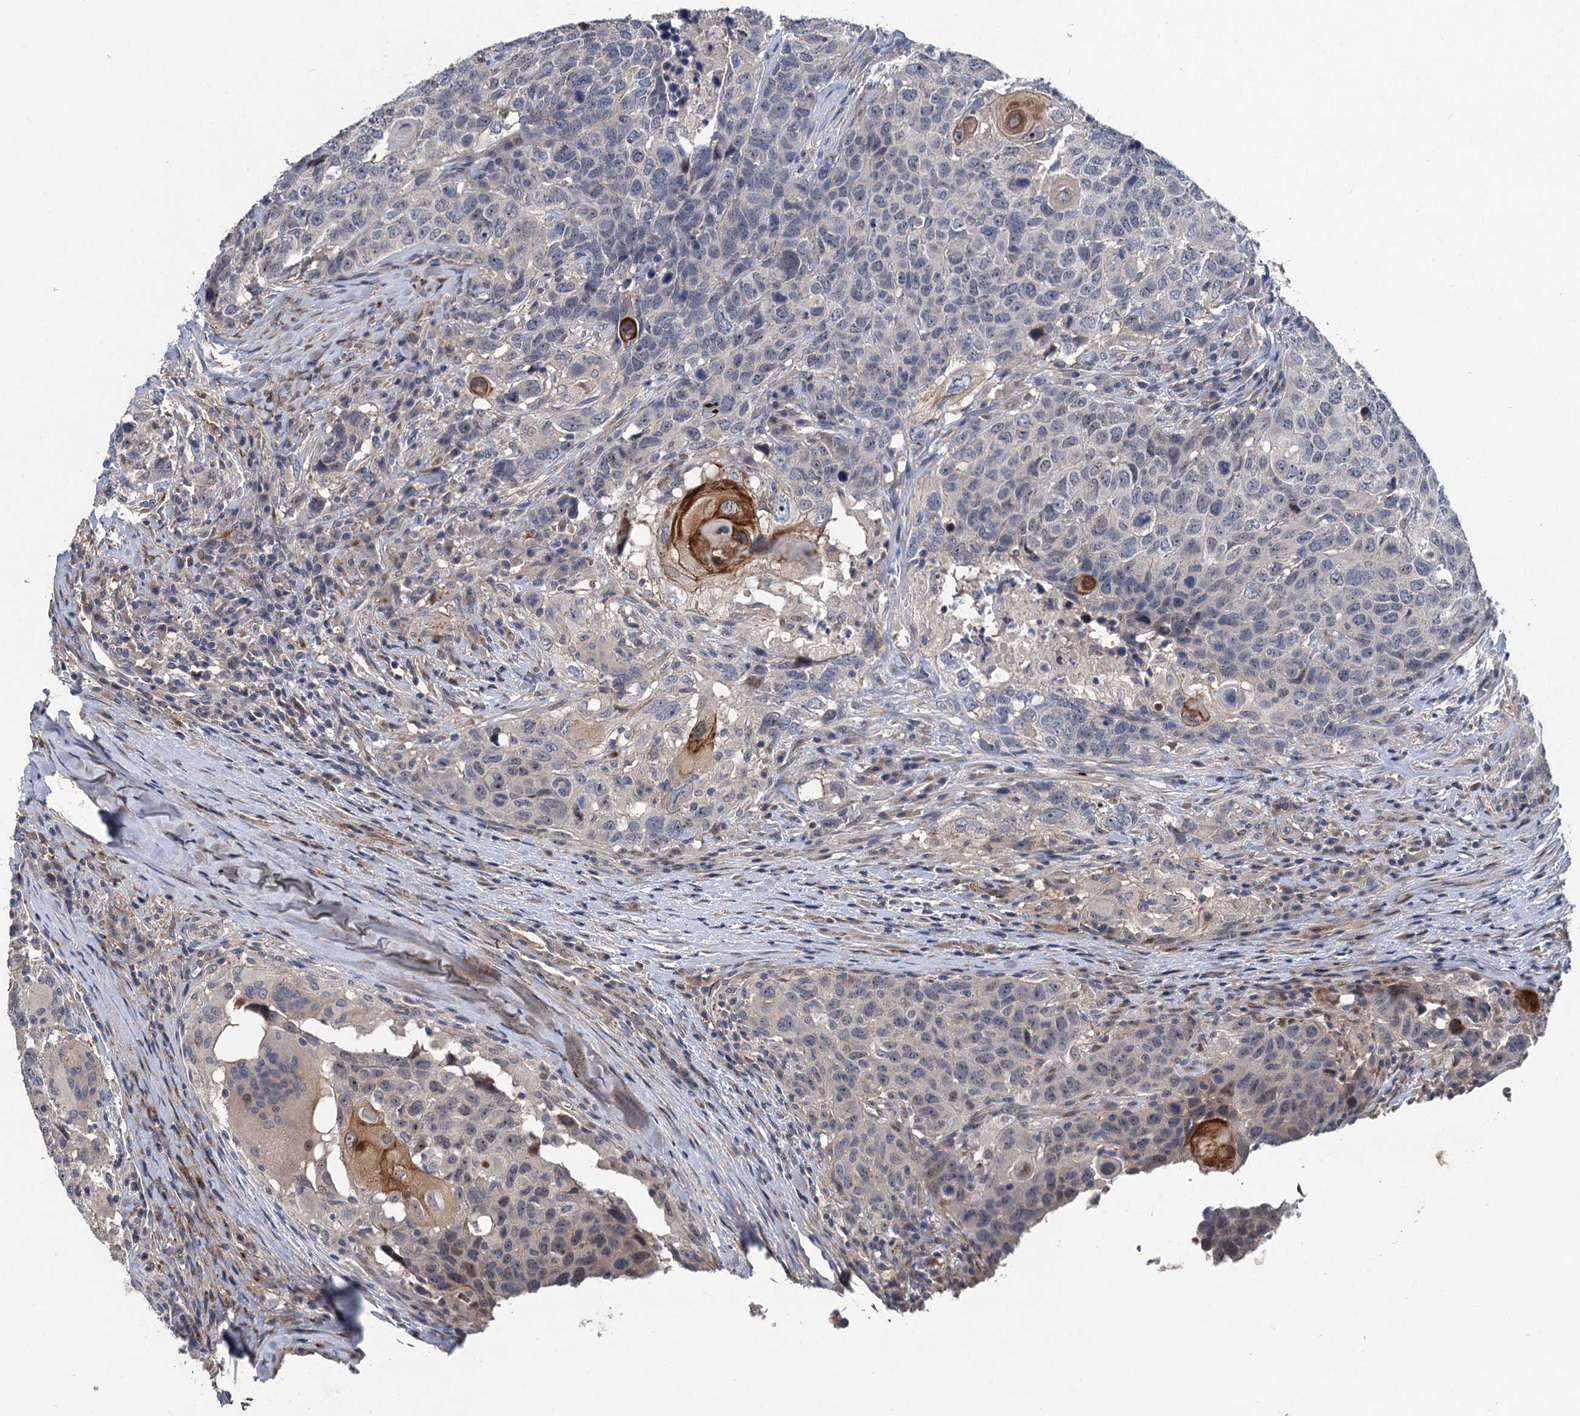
{"staining": {"intensity": "weak", "quantity": "<25%", "location": "nuclear"}, "tissue": "head and neck cancer", "cell_type": "Tumor cells", "image_type": "cancer", "snomed": [{"axis": "morphology", "description": "Squamous cell carcinoma, NOS"}, {"axis": "topography", "description": "Head-Neck"}], "caption": "Head and neck cancer was stained to show a protein in brown. There is no significant positivity in tumor cells.", "gene": "TRAF7", "patient": {"sex": "male", "age": 66}}